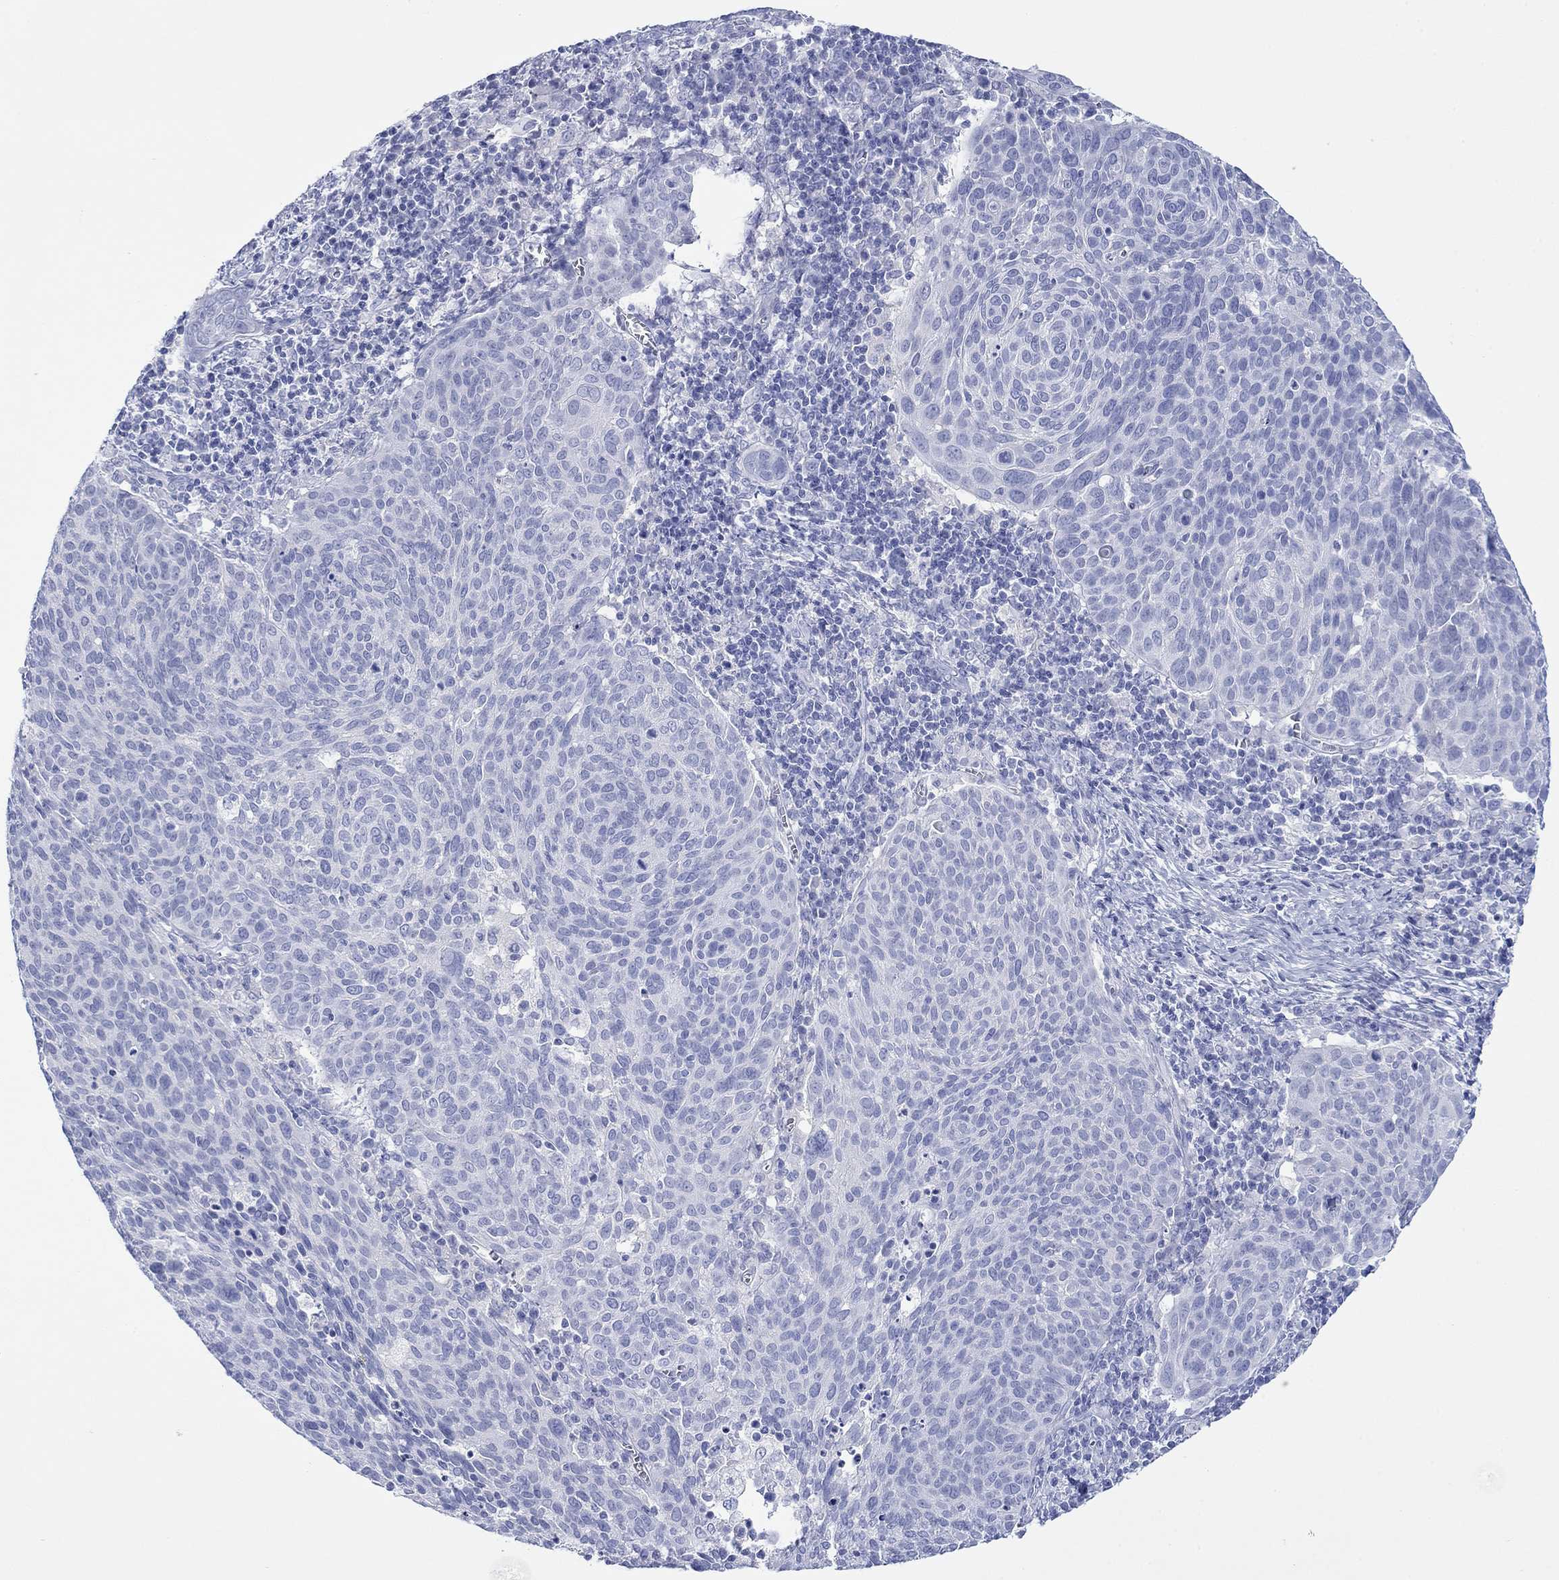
{"staining": {"intensity": "negative", "quantity": "none", "location": "none"}, "tissue": "cervical cancer", "cell_type": "Tumor cells", "image_type": "cancer", "snomed": [{"axis": "morphology", "description": "Squamous cell carcinoma, NOS"}, {"axis": "topography", "description": "Cervix"}], "caption": "Immunohistochemical staining of squamous cell carcinoma (cervical) shows no significant staining in tumor cells.", "gene": "MLANA", "patient": {"sex": "female", "age": 39}}